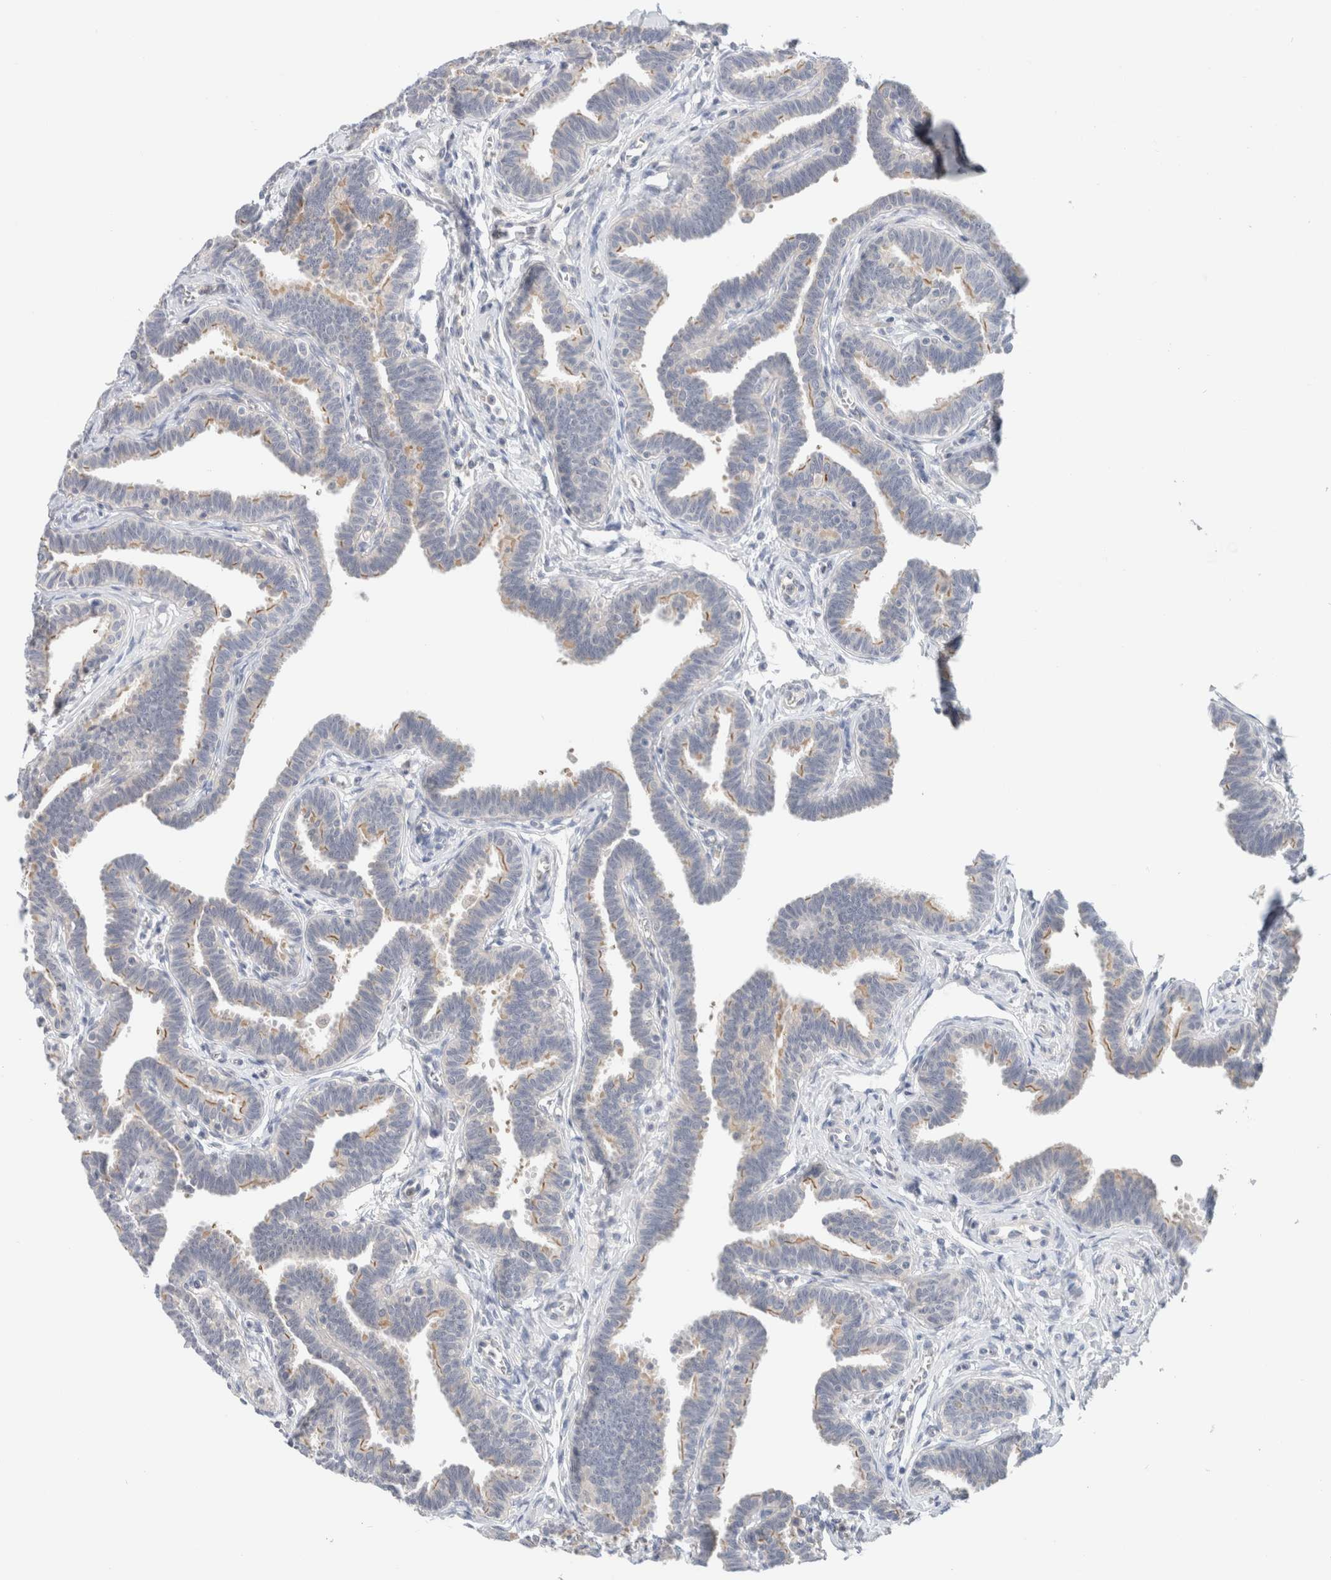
{"staining": {"intensity": "weak", "quantity": "25%-75%", "location": "cytoplasmic/membranous"}, "tissue": "fallopian tube", "cell_type": "Glandular cells", "image_type": "normal", "snomed": [{"axis": "morphology", "description": "Normal tissue, NOS"}, {"axis": "topography", "description": "Fallopian tube"}, {"axis": "topography", "description": "Ovary"}], "caption": "Protein expression analysis of normal fallopian tube shows weak cytoplasmic/membranous staining in about 25%-75% of glandular cells.", "gene": "SDR16C5", "patient": {"sex": "female", "age": 23}}